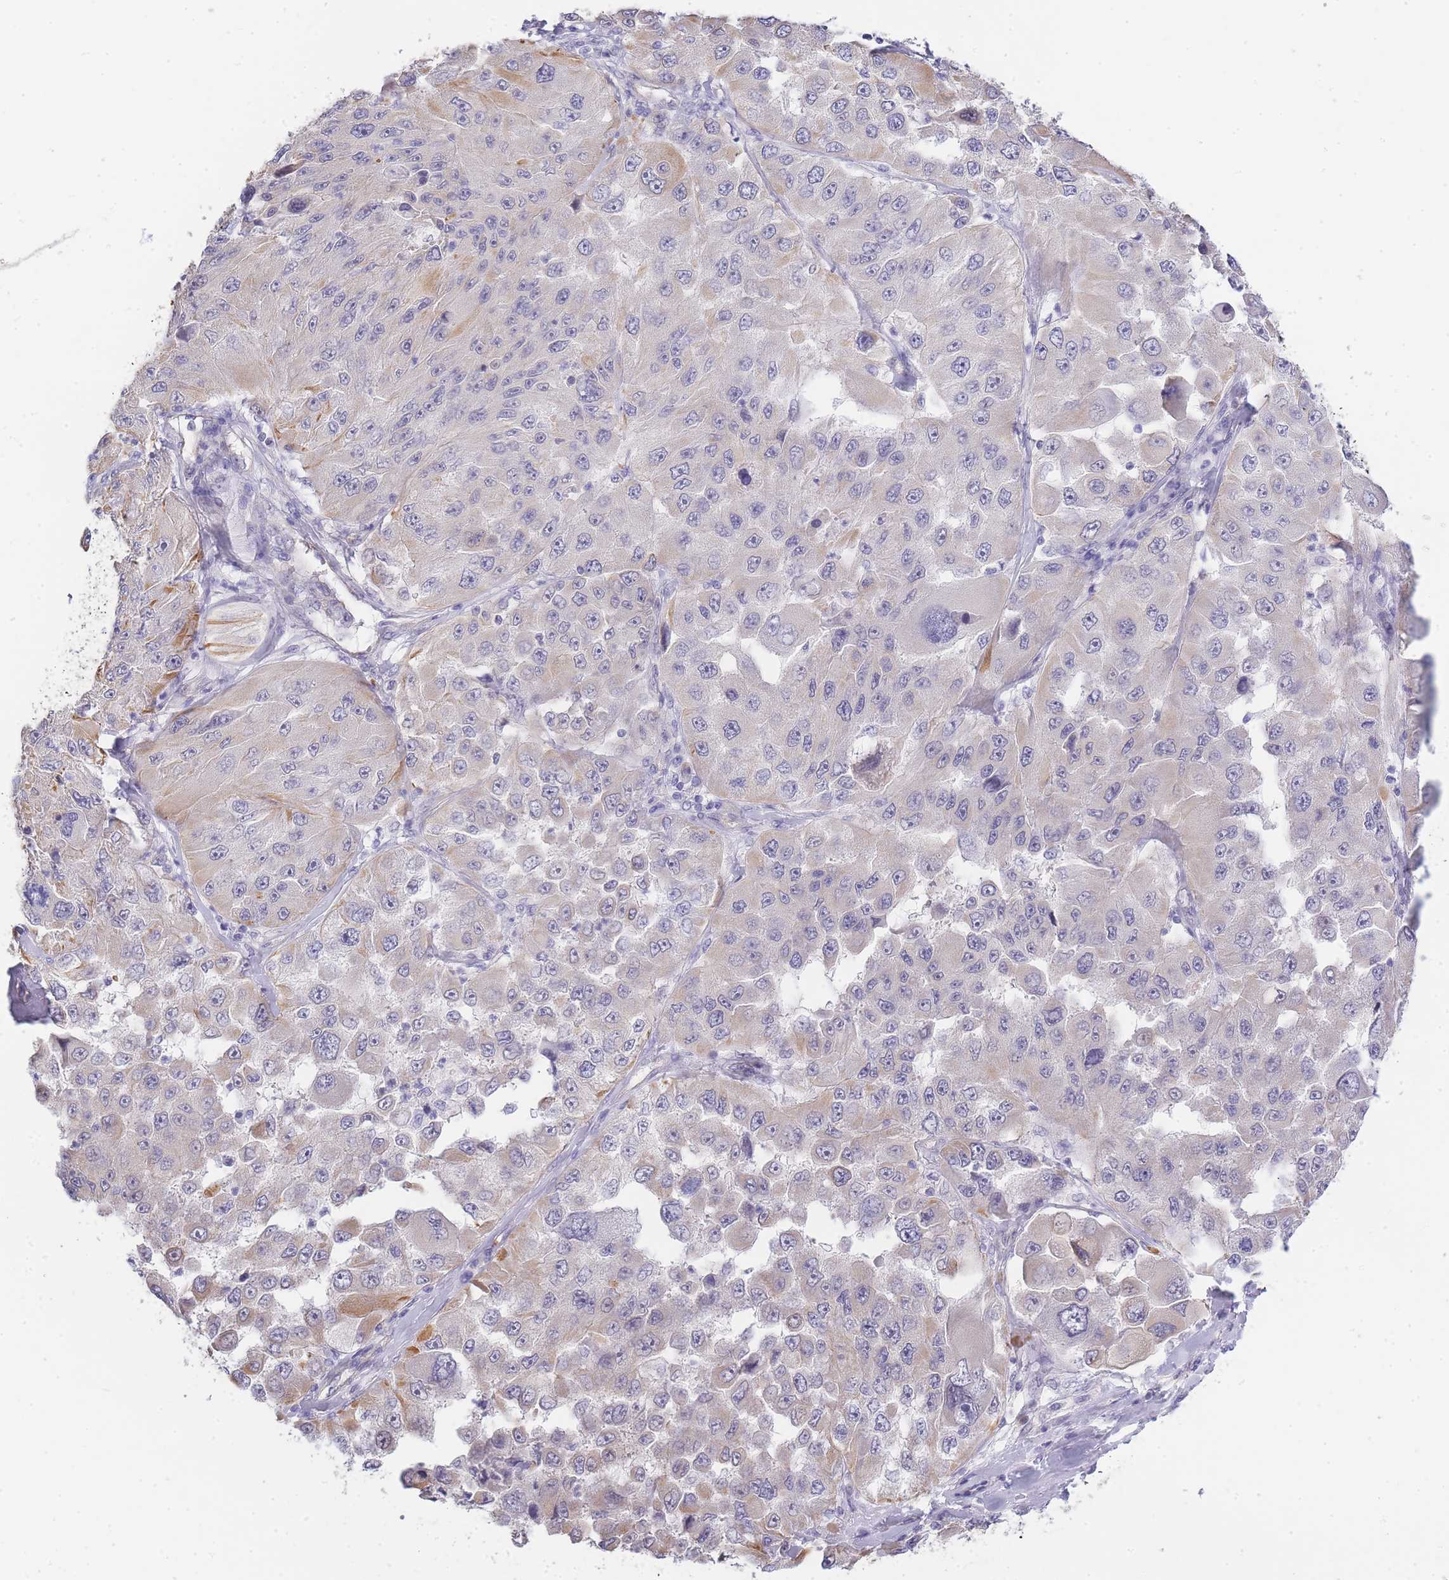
{"staining": {"intensity": "weak", "quantity": "<25%", "location": "cytoplasmic/membranous"}, "tissue": "melanoma", "cell_type": "Tumor cells", "image_type": "cancer", "snomed": [{"axis": "morphology", "description": "Malignant melanoma, Metastatic site"}, {"axis": "topography", "description": "Lymph node"}], "caption": "DAB (3,3'-diaminobenzidine) immunohistochemical staining of melanoma shows no significant expression in tumor cells.", "gene": "C19orf25", "patient": {"sex": "male", "age": 62}}